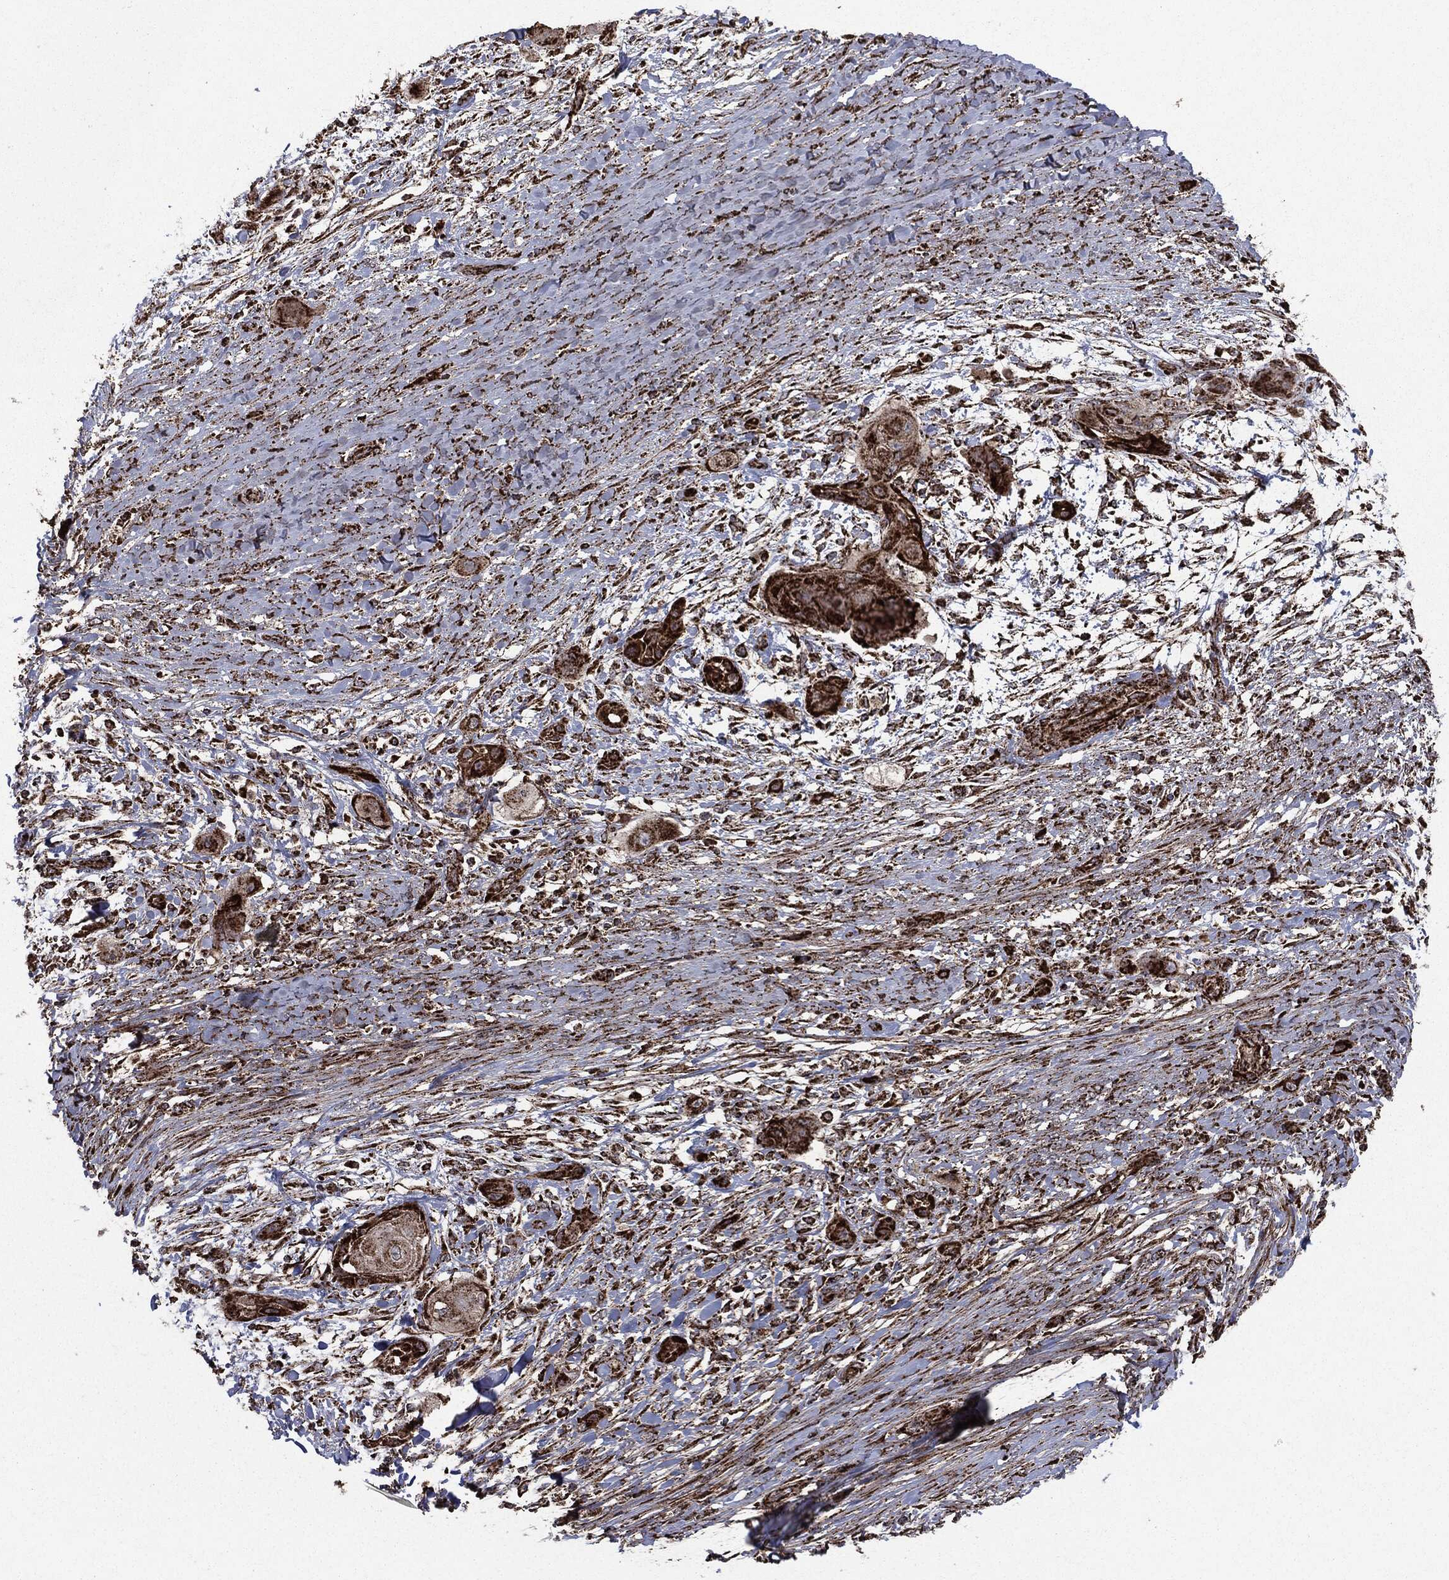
{"staining": {"intensity": "strong", "quantity": ">75%", "location": "cytoplasmic/membranous"}, "tissue": "skin cancer", "cell_type": "Tumor cells", "image_type": "cancer", "snomed": [{"axis": "morphology", "description": "Squamous cell carcinoma, NOS"}, {"axis": "topography", "description": "Skin"}], "caption": "IHC staining of squamous cell carcinoma (skin), which demonstrates high levels of strong cytoplasmic/membranous expression in approximately >75% of tumor cells indicating strong cytoplasmic/membranous protein expression. The staining was performed using DAB (brown) for protein detection and nuclei were counterstained in hematoxylin (blue).", "gene": "MAP2K1", "patient": {"sex": "male", "age": 62}}